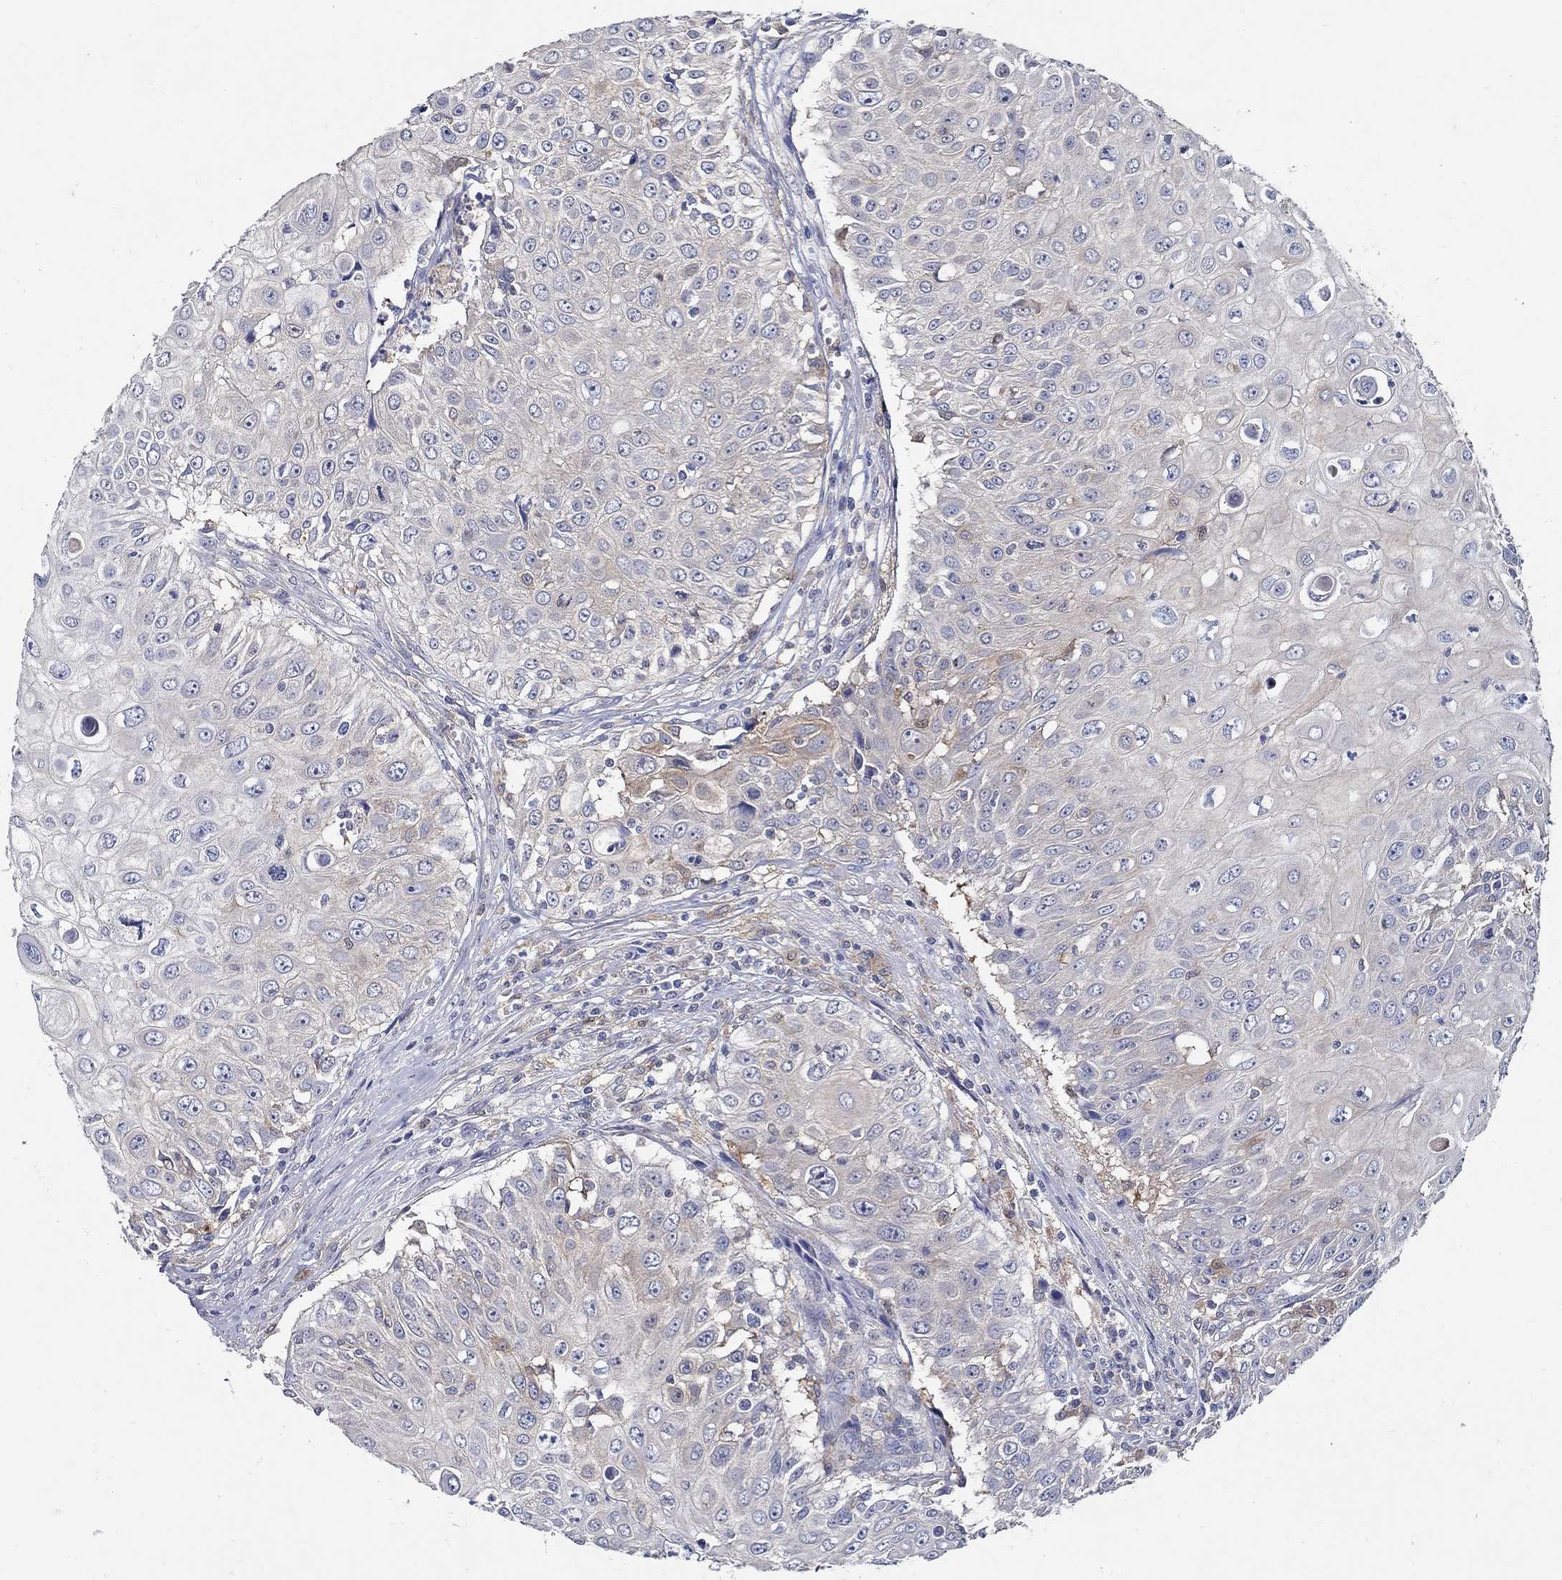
{"staining": {"intensity": "negative", "quantity": "none", "location": "none"}, "tissue": "urothelial cancer", "cell_type": "Tumor cells", "image_type": "cancer", "snomed": [{"axis": "morphology", "description": "Urothelial carcinoma, High grade"}, {"axis": "topography", "description": "Urinary bladder"}], "caption": "Urothelial cancer was stained to show a protein in brown. There is no significant positivity in tumor cells.", "gene": "MTHFR", "patient": {"sex": "female", "age": 79}}